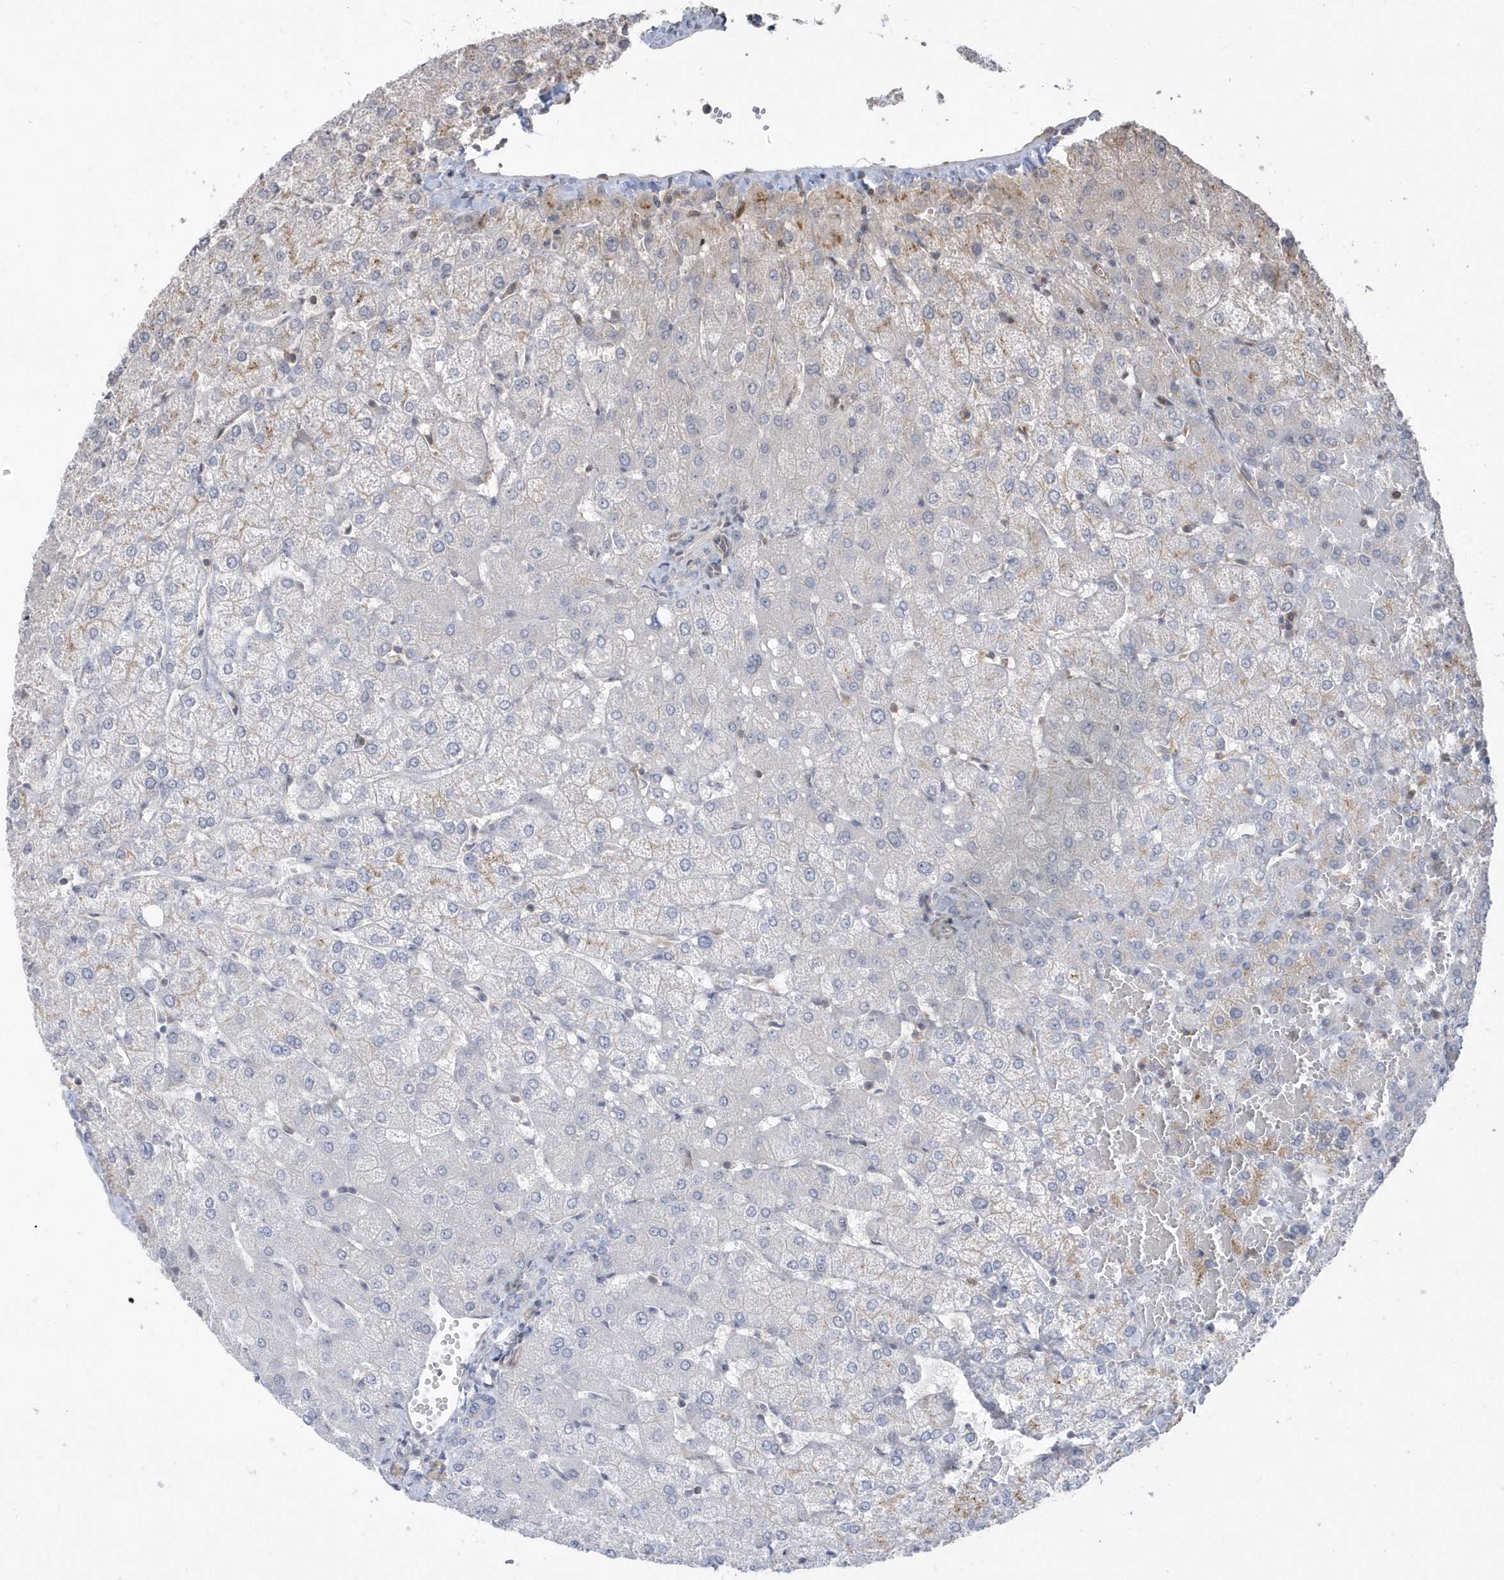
{"staining": {"intensity": "negative", "quantity": "none", "location": "none"}, "tissue": "liver", "cell_type": "Cholangiocytes", "image_type": "normal", "snomed": [{"axis": "morphology", "description": "Normal tissue, NOS"}, {"axis": "topography", "description": "Liver"}], "caption": "There is no significant expression in cholangiocytes of liver. Brightfield microscopy of immunohistochemistry (IHC) stained with DAB (brown) and hematoxylin (blue), captured at high magnification.", "gene": "CRIP3", "patient": {"sex": "female", "age": 54}}